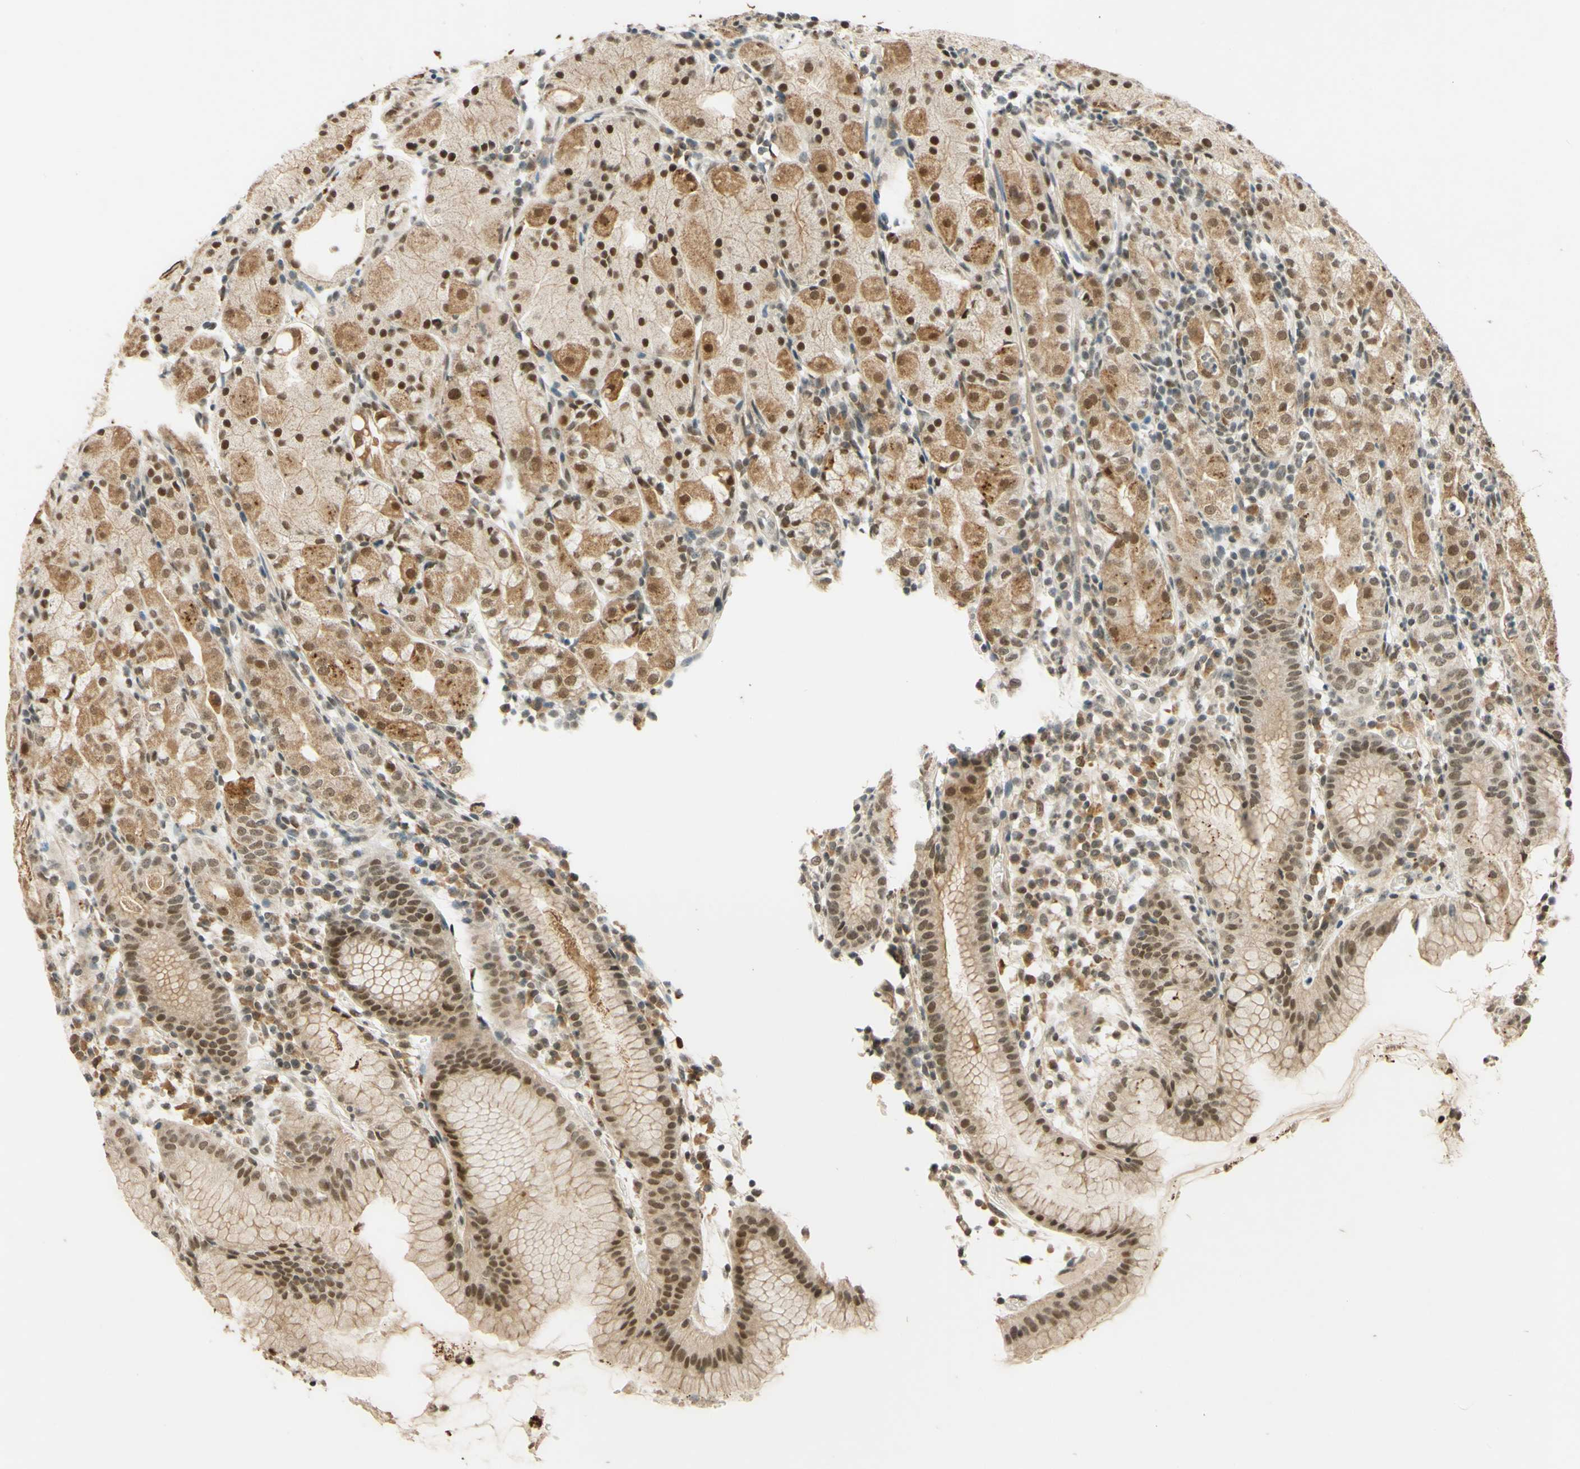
{"staining": {"intensity": "moderate", "quantity": ">75%", "location": "cytoplasmic/membranous,nuclear"}, "tissue": "stomach", "cell_type": "Glandular cells", "image_type": "normal", "snomed": [{"axis": "morphology", "description": "Normal tissue, NOS"}, {"axis": "topography", "description": "Stomach"}, {"axis": "topography", "description": "Stomach, lower"}], "caption": "This is a histology image of IHC staining of normal stomach, which shows moderate staining in the cytoplasmic/membranous,nuclear of glandular cells.", "gene": "SMARCB1", "patient": {"sex": "female", "age": 75}}